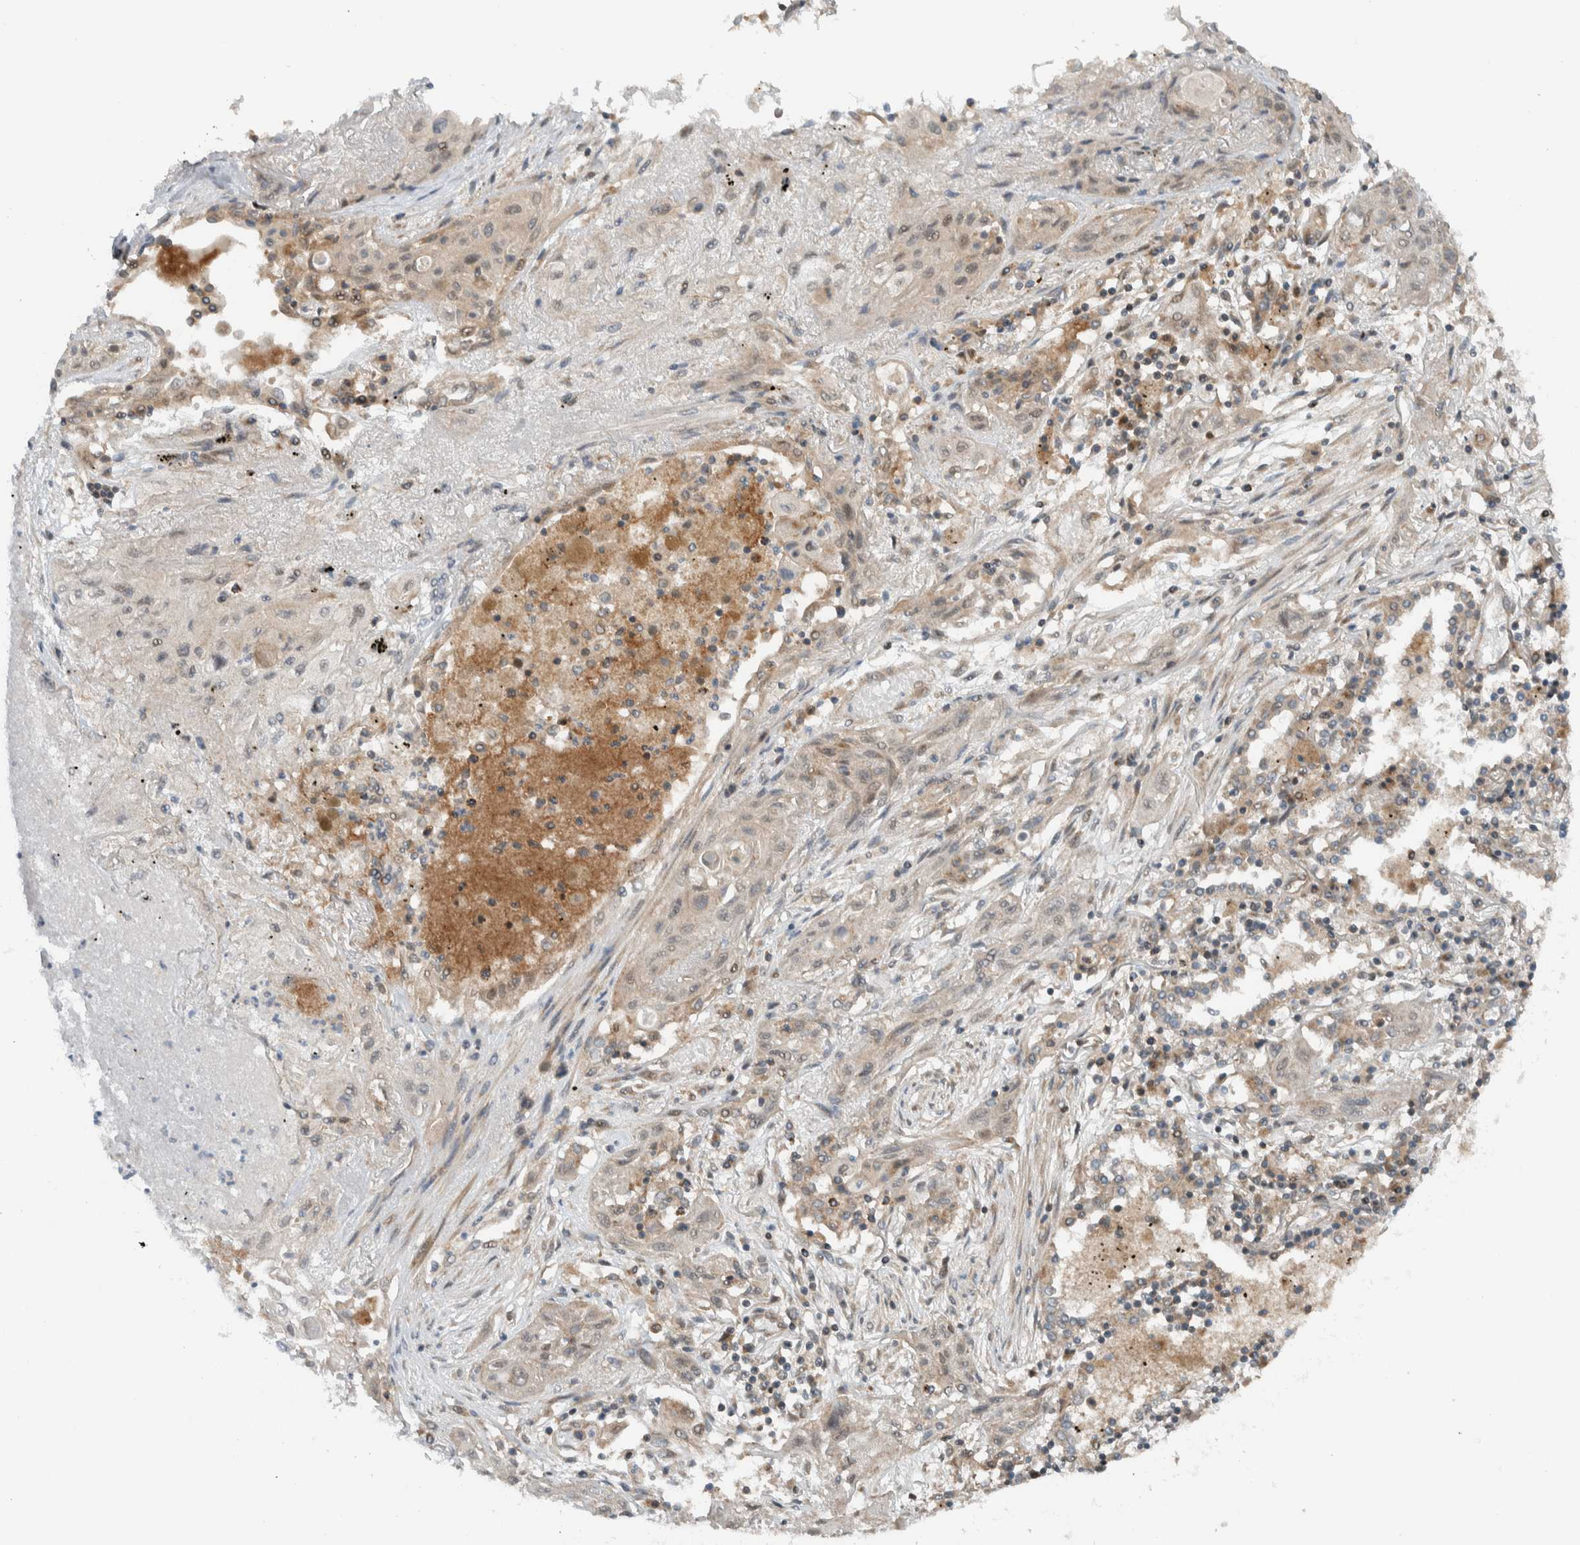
{"staining": {"intensity": "weak", "quantity": "<25%", "location": "cytoplasmic/membranous"}, "tissue": "lung cancer", "cell_type": "Tumor cells", "image_type": "cancer", "snomed": [{"axis": "morphology", "description": "Squamous cell carcinoma, NOS"}, {"axis": "topography", "description": "Lung"}], "caption": "Lung cancer was stained to show a protein in brown. There is no significant positivity in tumor cells.", "gene": "KLHL6", "patient": {"sex": "female", "age": 47}}